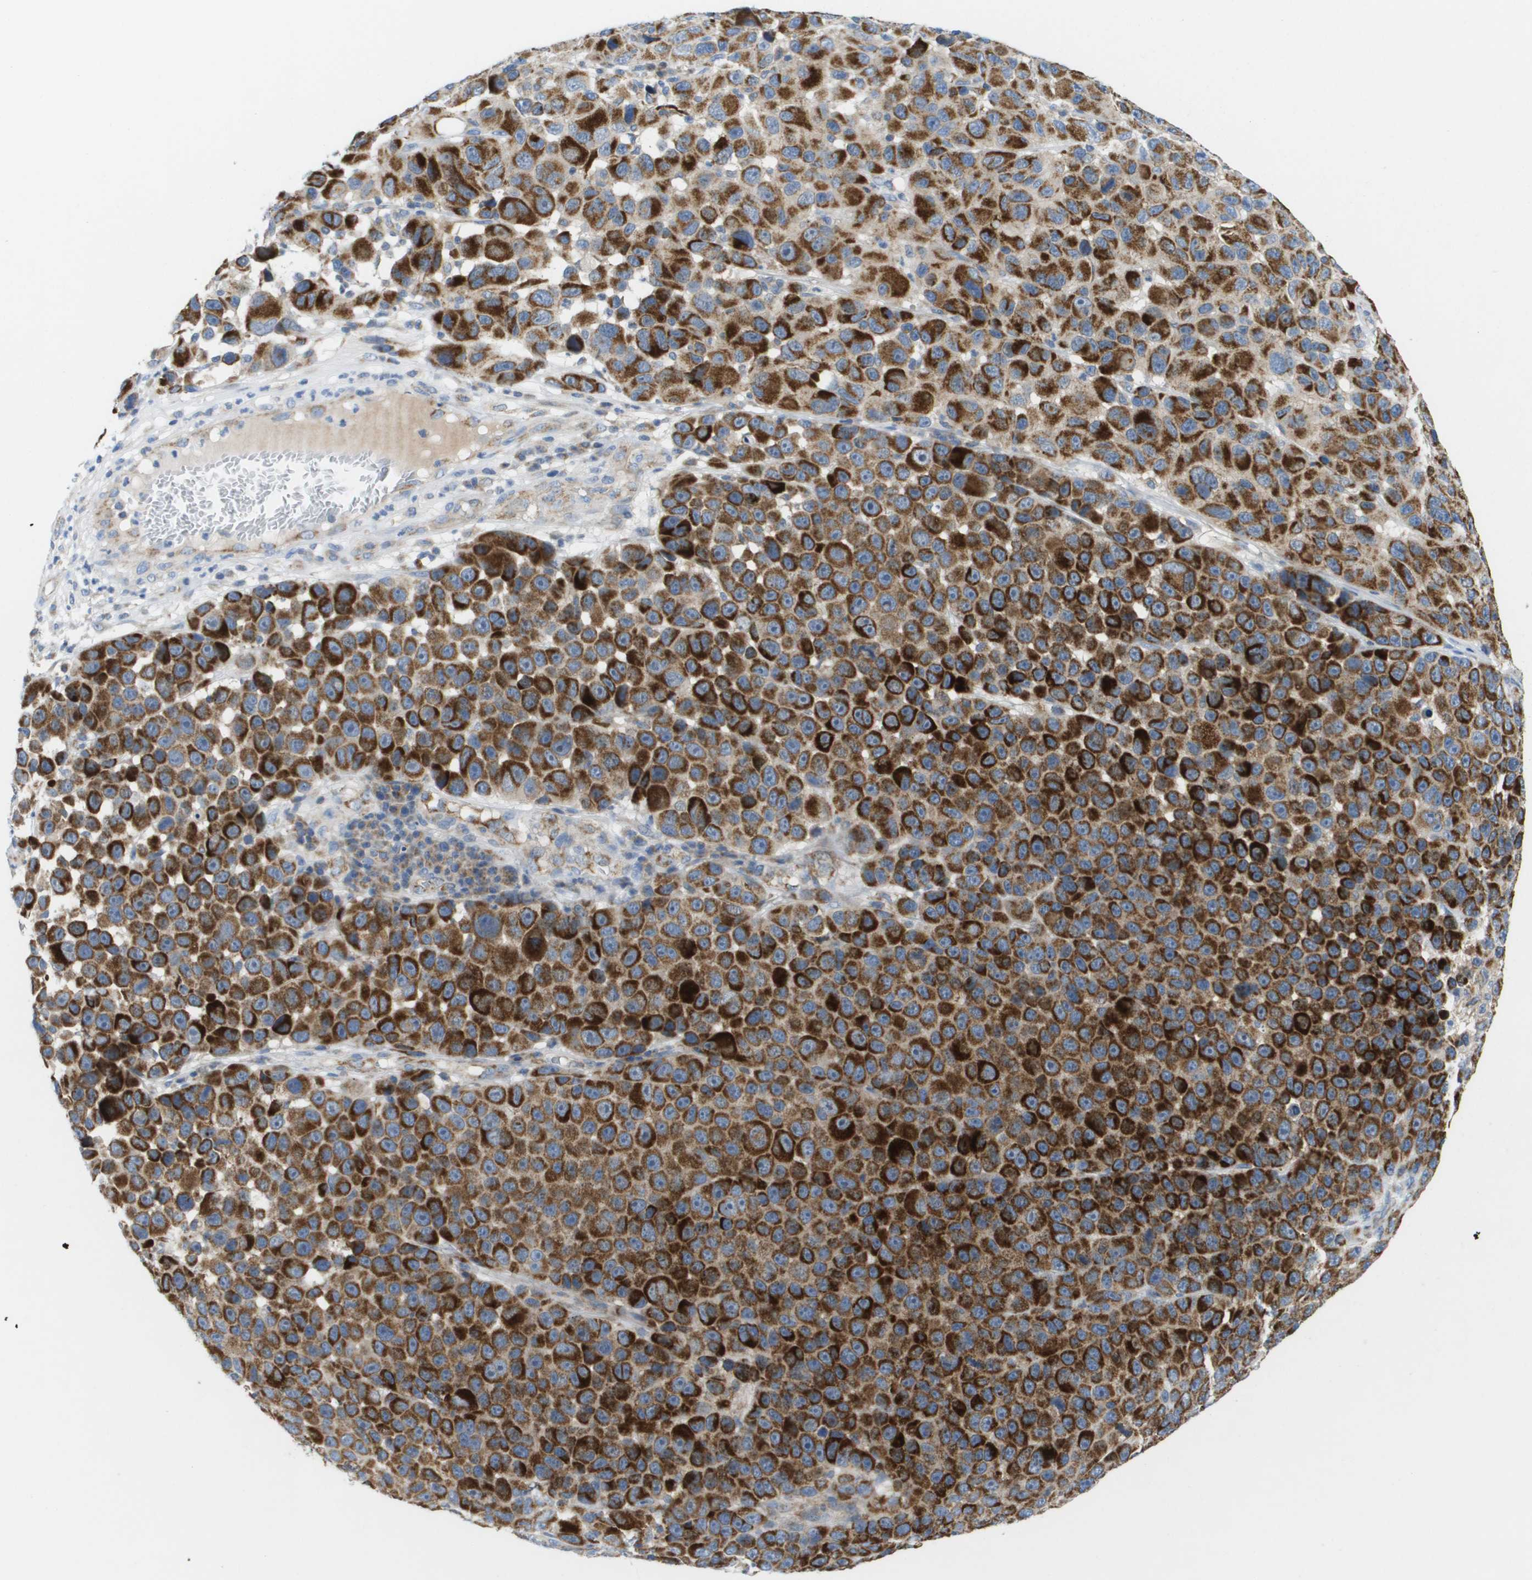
{"staining": {"intensity": "strong", "quantity": ">75%", "location": "cytoplasmic/membranous"}, "tissue": "melanoma", "cell_type": "Tumor cells", "image_type": "cancer", "snomed": [{"axis": "morphology", "description": "Malignant melanoma, NOS"}, {"axis": "topography", "description": "Skin"}], "caption": "Immunohistochemistry micrograph of human melanoma stained for a protein (brown), which reveals high levels of strong cytoplasmic/membranous expression in approximately >75% of tumor cells.", "gene": "FIS1", "patient": {"sex": "male", "age": 53}}